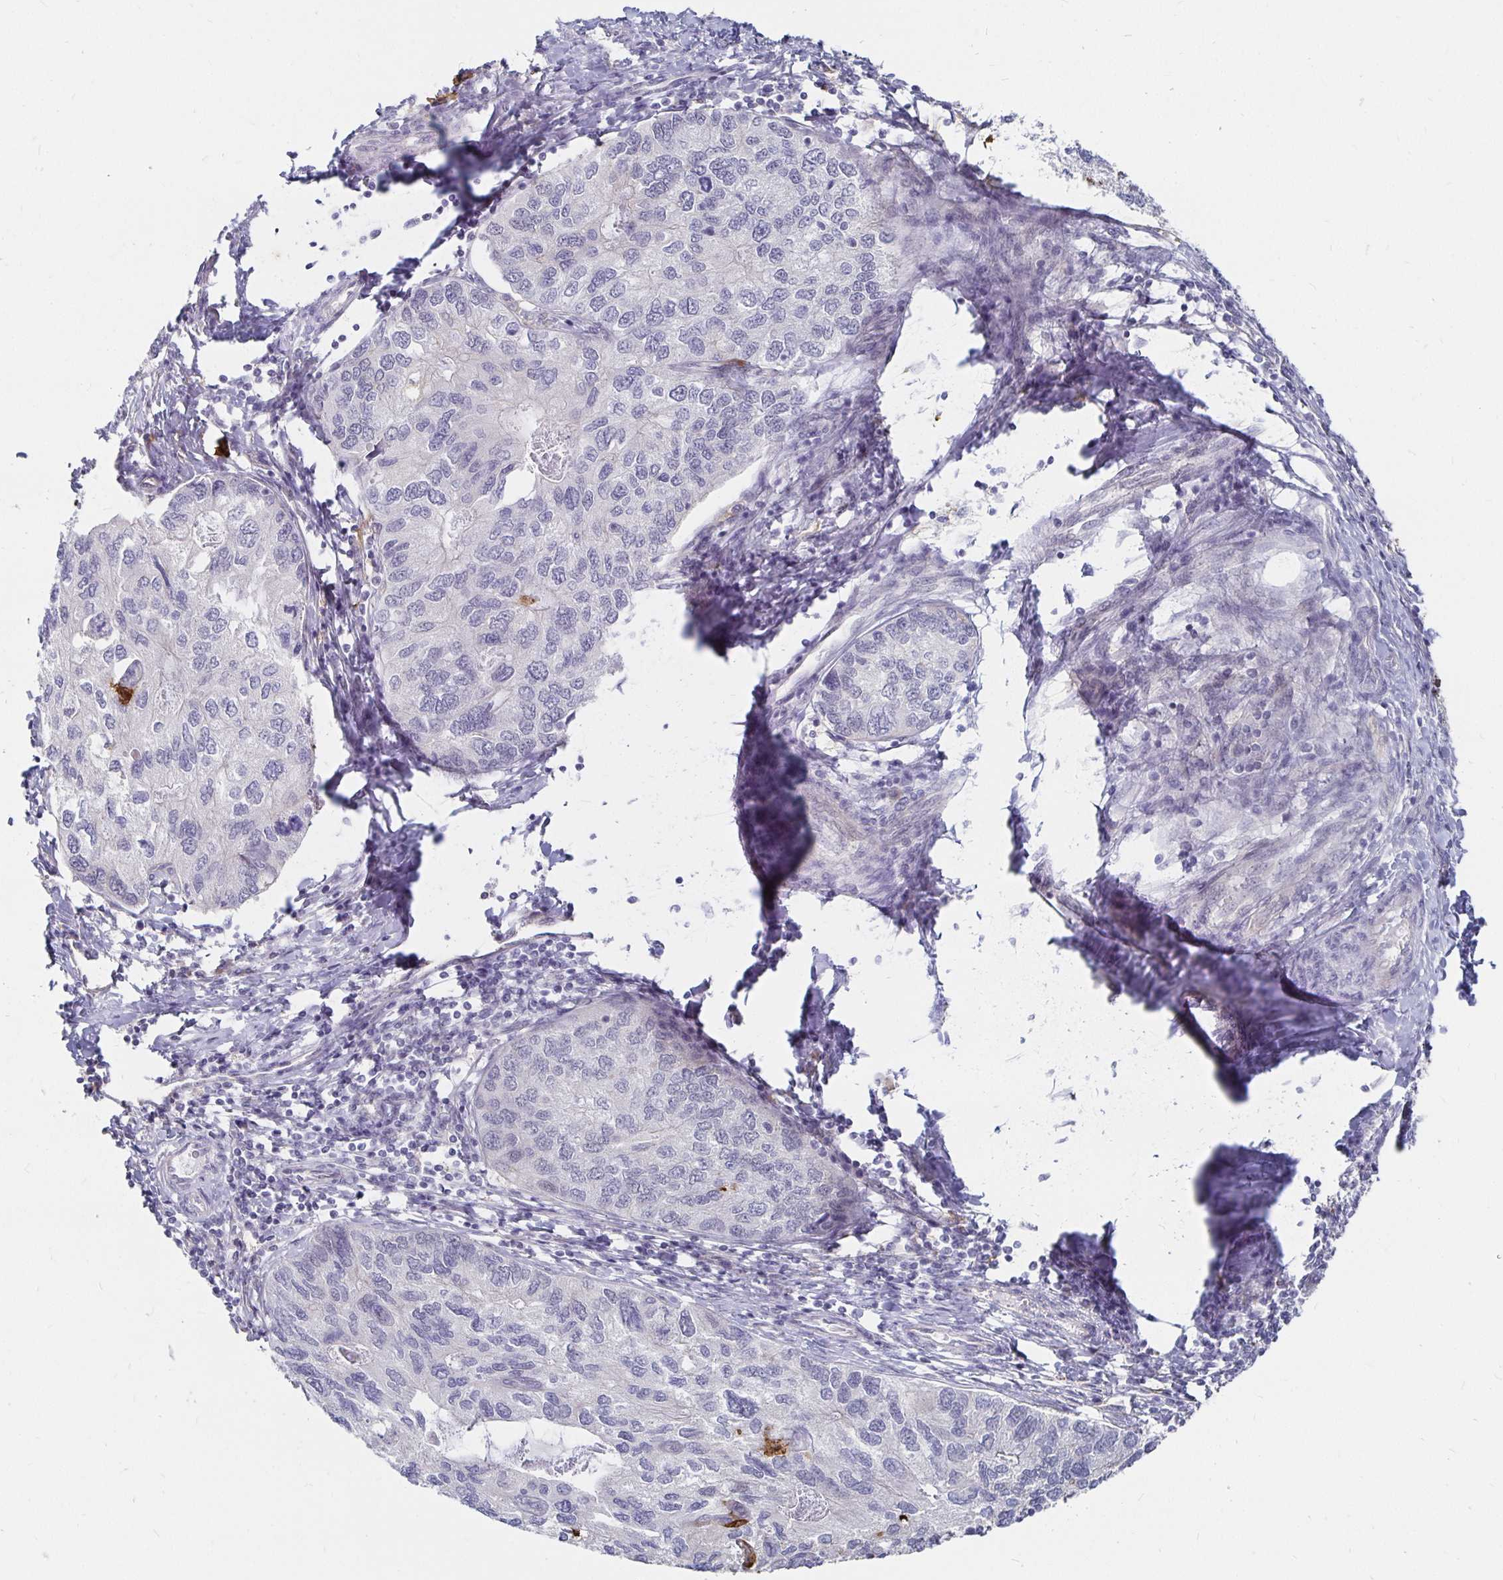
{"staining": {"intensity": "negative", "quantity": "none", "location": "none"}, "tissue": "endometrial cancer", "cell_type": "Tumor cells", "image_type": "cancer", "snomed": [{"axis": "morphology", "description": "Carcinoma, NOS"}, {"axis": "topography", "description": "Uterus"}], "caption": "The photomicrograph exhibits no staining of tumor cells in endometrial cancer.", "gene": "CCDC85A", "patient": {"sex": "female", "age": 76}}